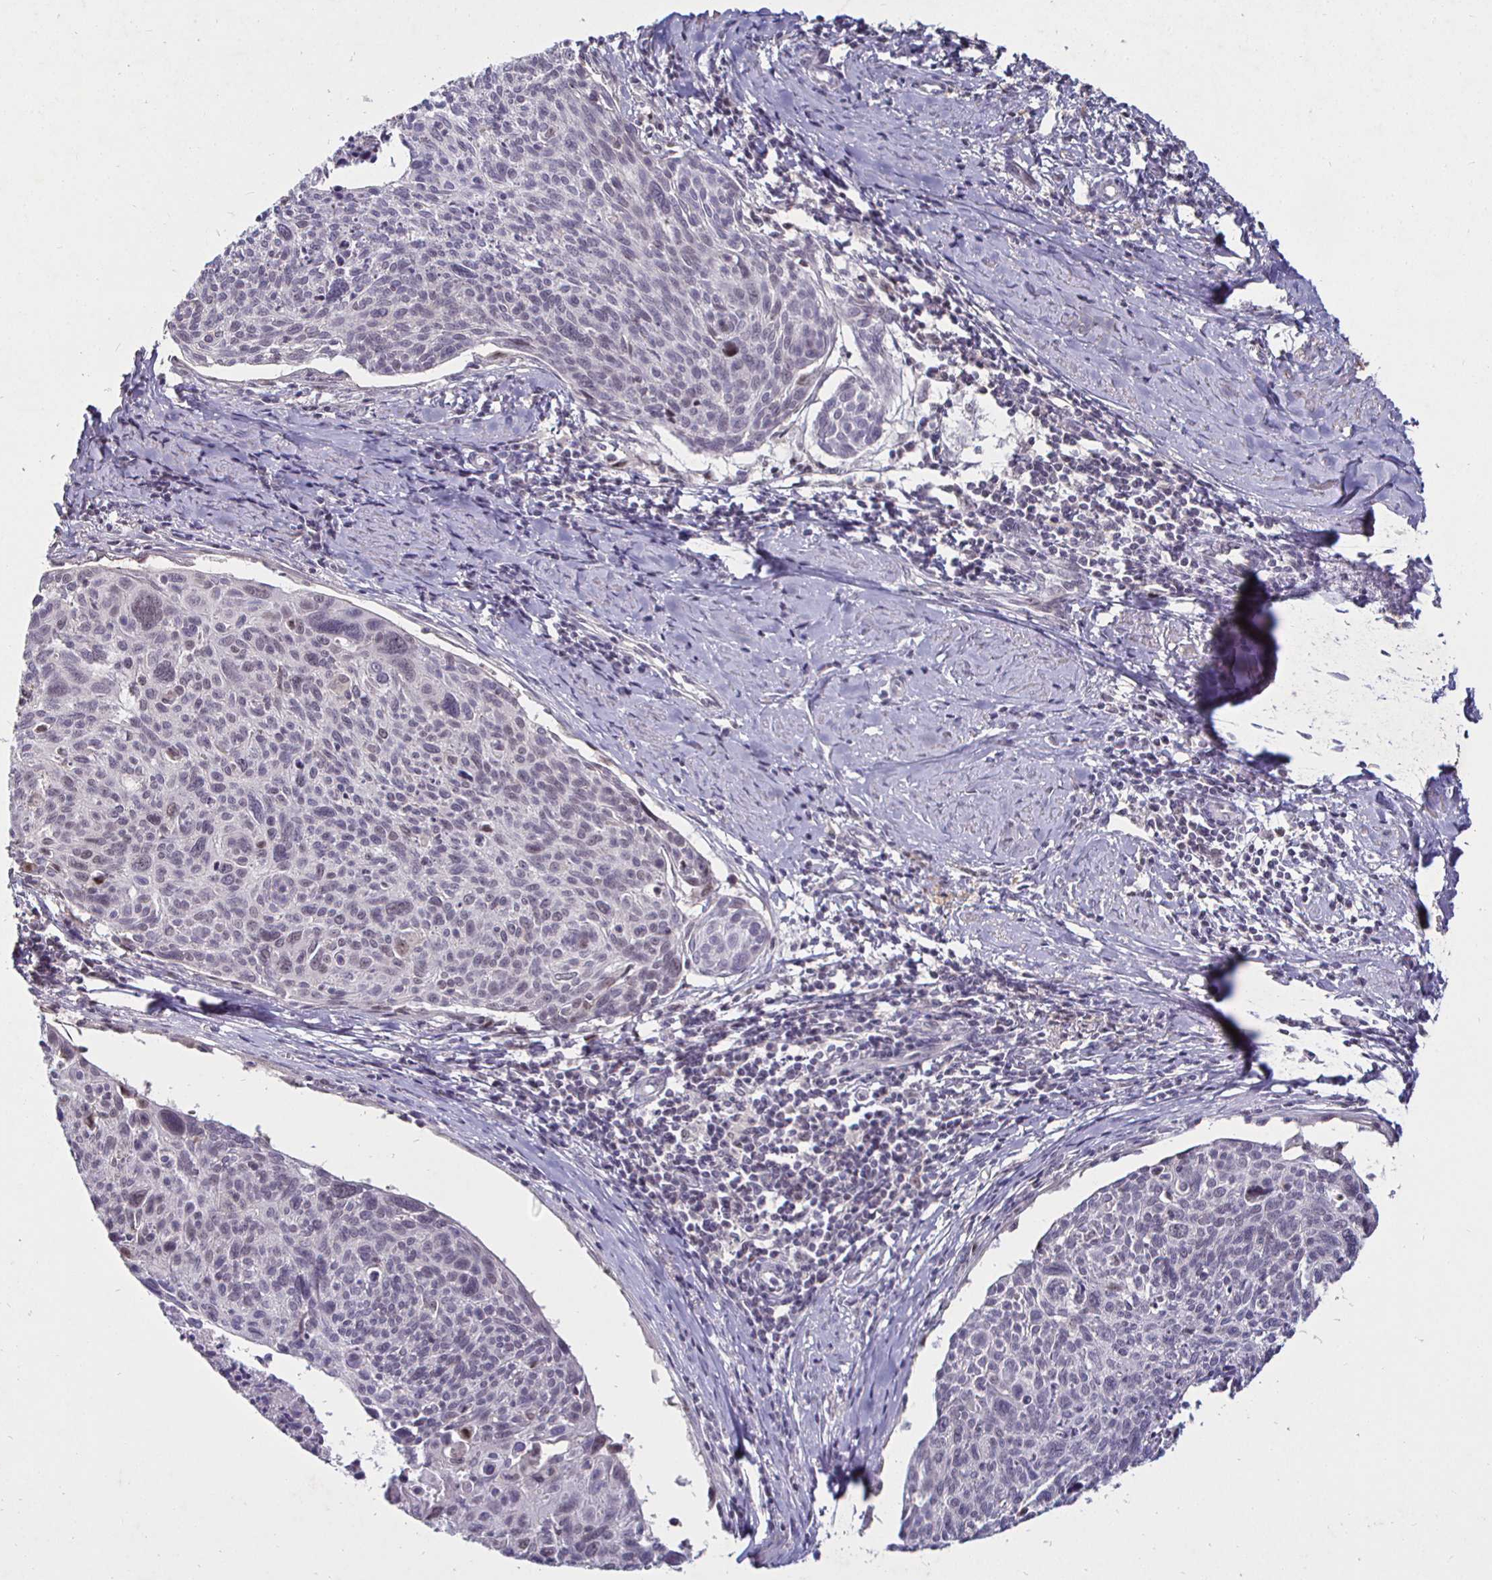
{"staining": {"intensity": "negative", "quantity": "none", "location": "none"}, "tissue": "cervical cancer", "cell_type": "Tumor cells", "image_type": "cancer", "snomed": [{"axis": "morphology", "description": "Squamous cell carcinoma, NOS"}, {"axis": "topography", "description": "Cervix"}], "caption": "IHC photomicrograph of human cervical squamous cell carcinoma stained for a protein (brown), which shows no expression in tumor cells. (Brightfield microscopy of DAB immunohistochemistry at high magnification).", "gene": "MLH1", "patient": {"sex": "female", "age": 49}}